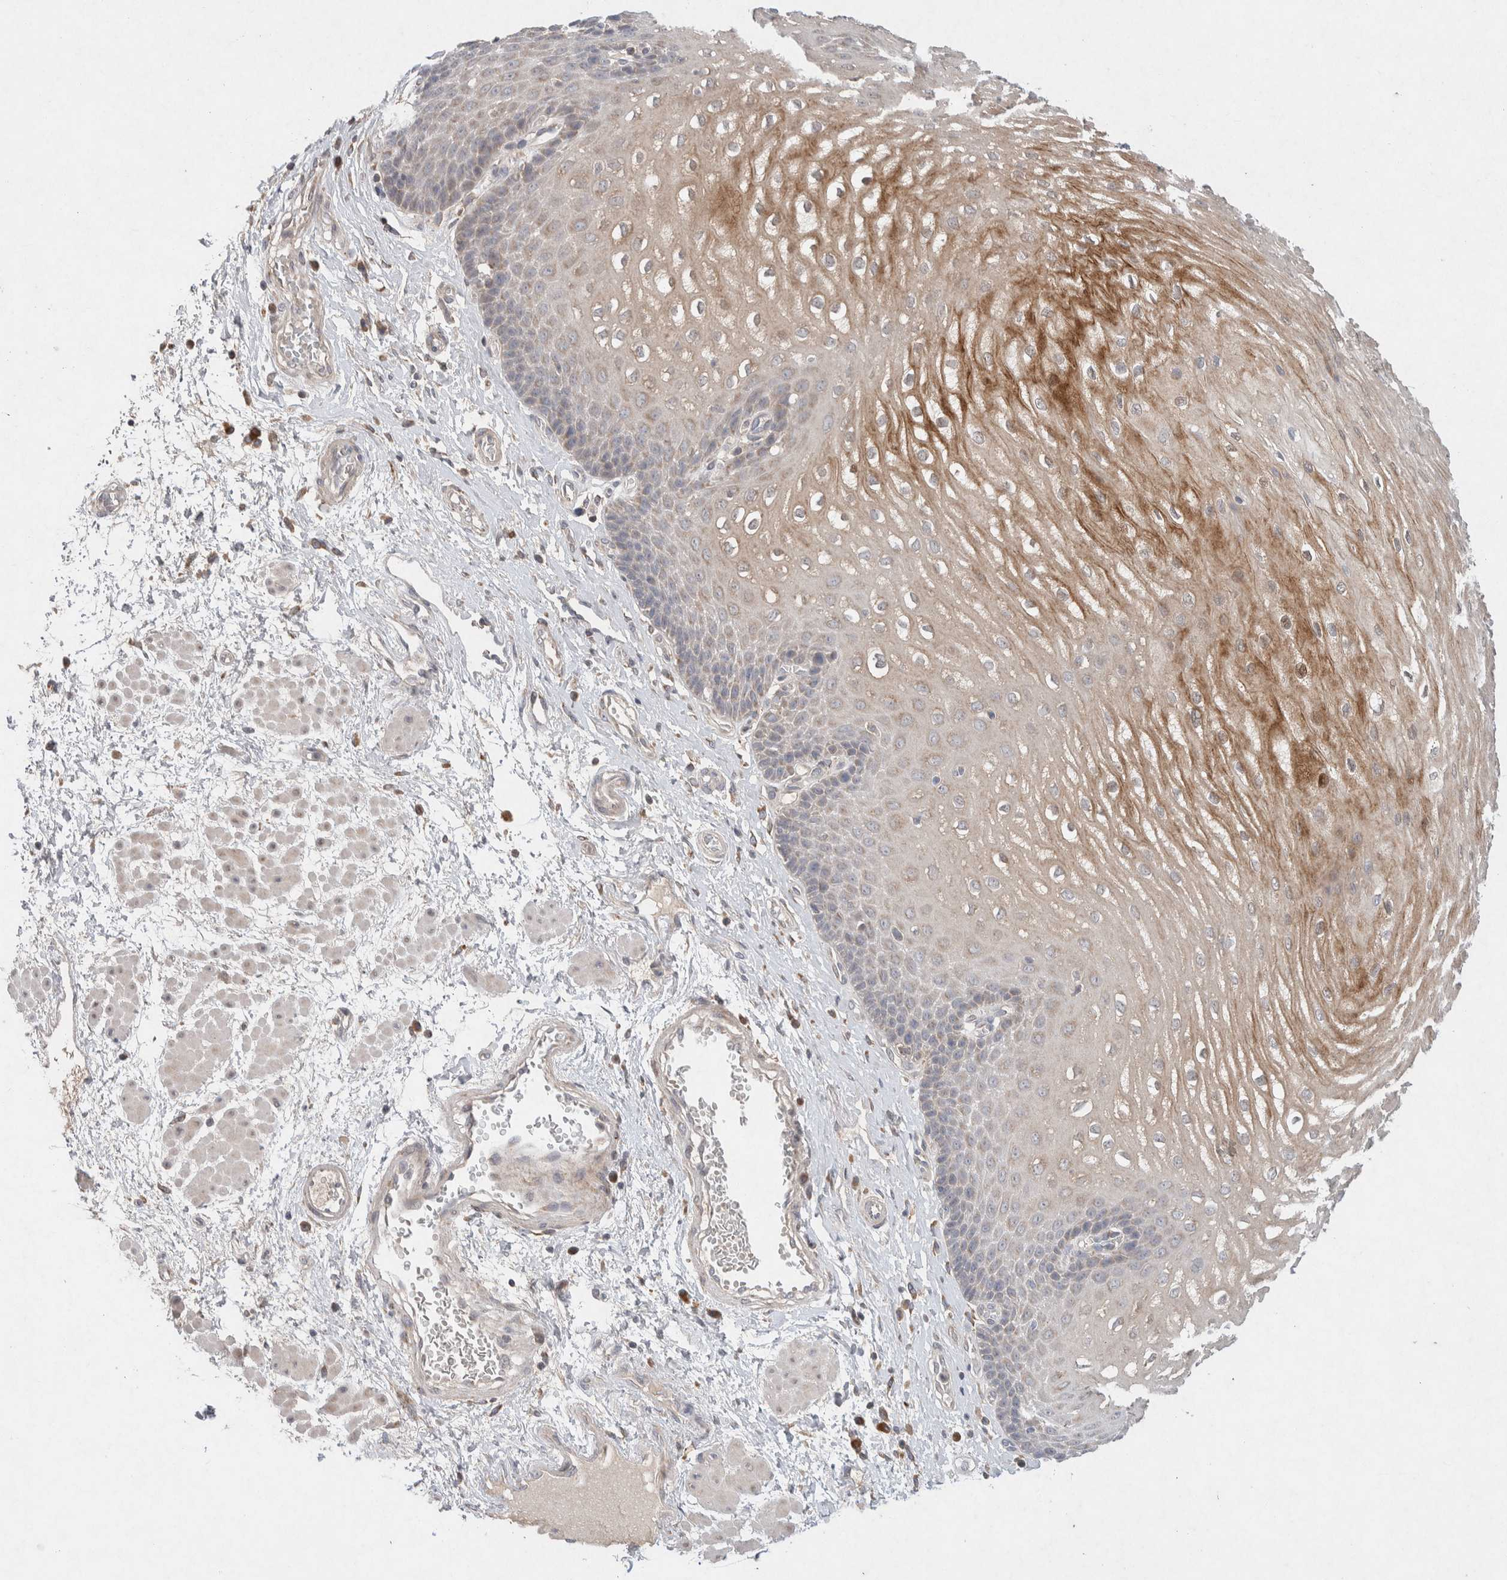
{"staining": {"intensity": "moderate", "quantity": "25%-75%", "location": "cytoplasmic/membranous"}, "tissue": "esophagus", "cell_type": "Squamous epithelial cells", "image_type": "normal", "snomed": [{"axis": "morphology", "description": "Normal tissue, NOS"}, {"axis": "topography", "description": "Esophagus"}], "caption": "Brown immunohistochemical staining in unremarkable esophagus displays moderate cytoplasmic/membranous positivity in about 25%-75% of squamous epithelial cells.", "gene": "CMTM4", "patient": {"sex": "male", "age": 48}}